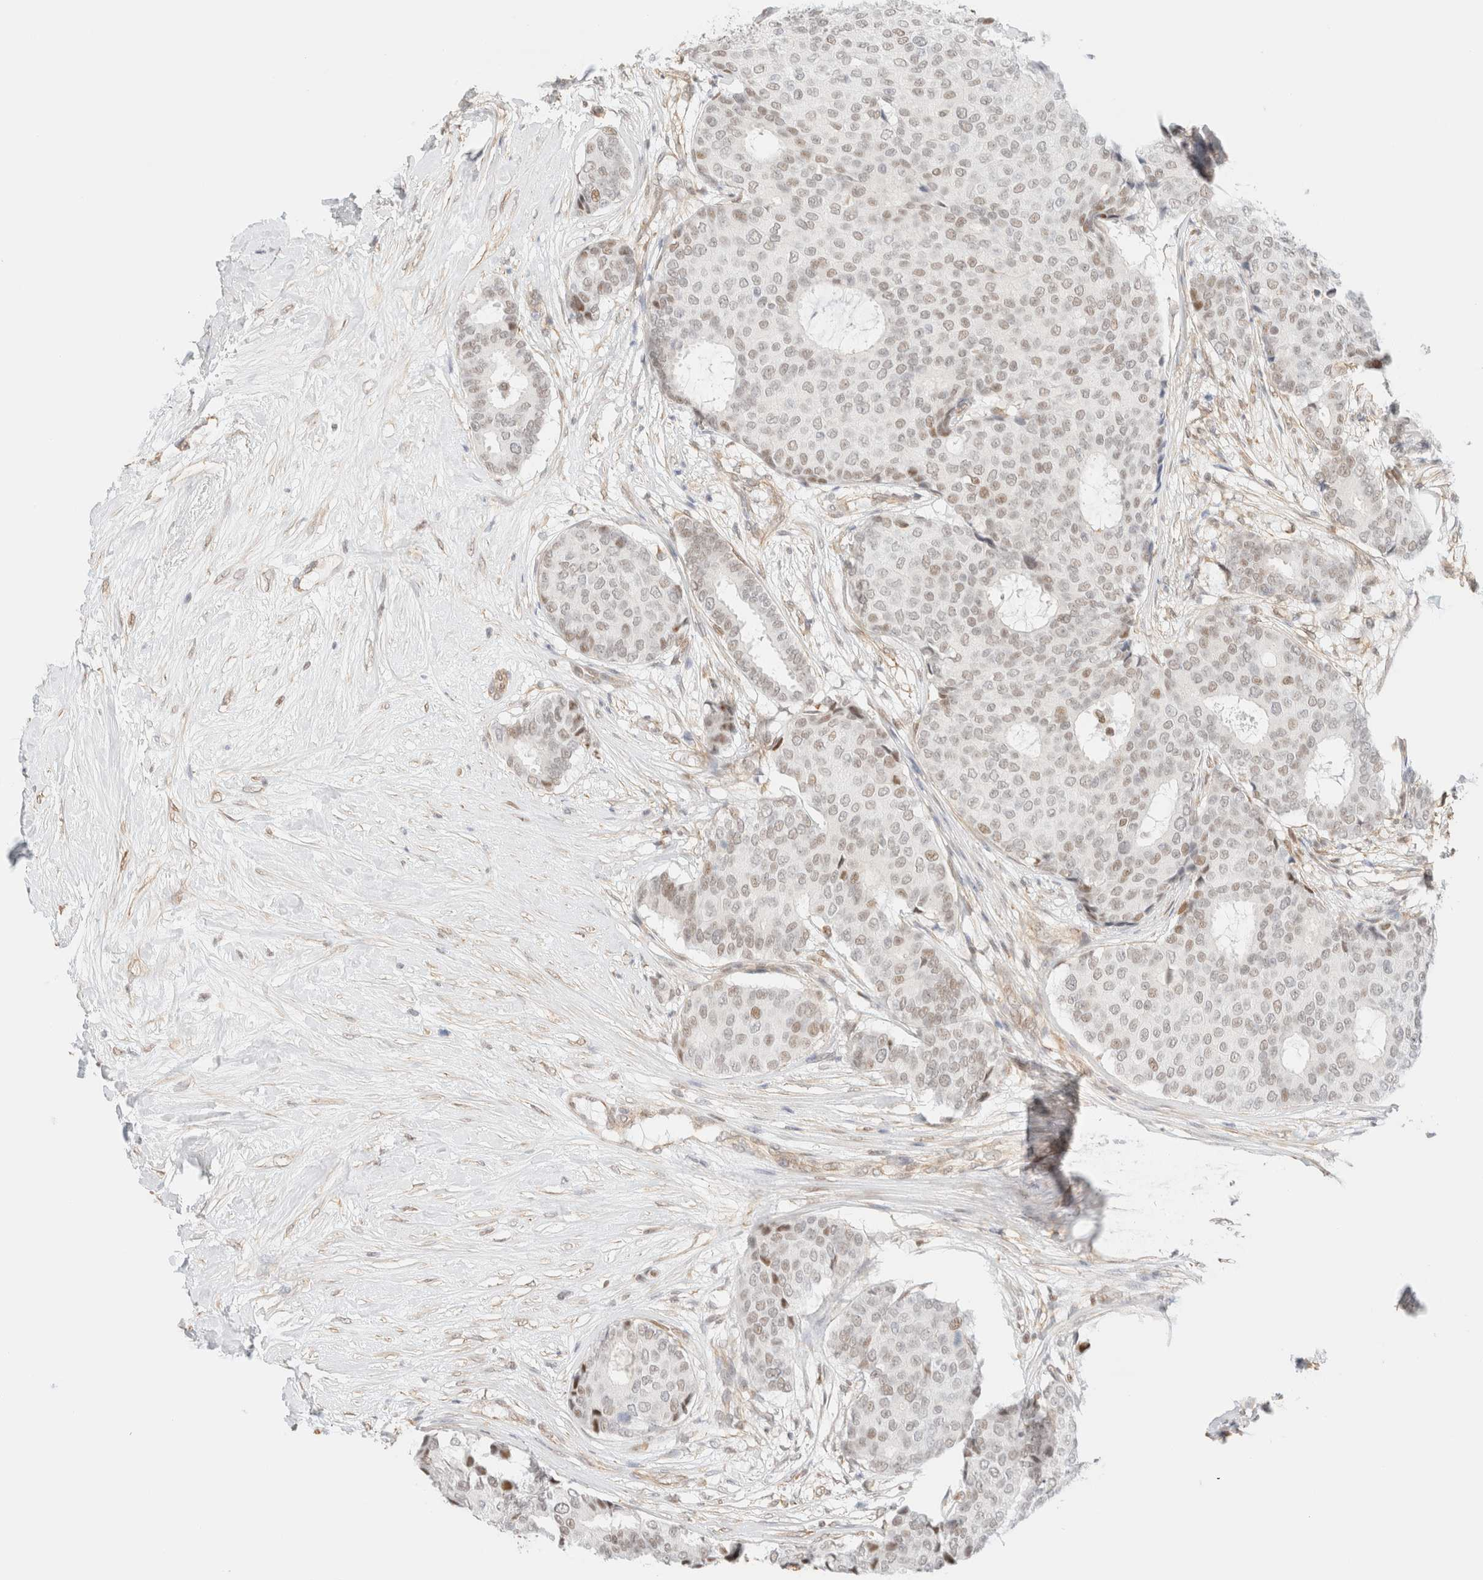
{"staining": {"intensity": "weak", "quantity": "<25%", "location": "nuclear"}, "tissue": "breast cancer", "cell_type": "Tumor cells", "image_type": "cancer", "snomed": [{"axis": "morphology", "description": "Duct carcinoma"}, {"axis": "topography", "description": "Breast"}], "caption": "Protein analysis of breast cancer displays no significant expression in tumor cells. (Brightfield microscopy of DAB immunohistochemistry (IHC) at high magnification).", "gene": "ARID5A", "patient": {"sex": "female", "age": 75}}